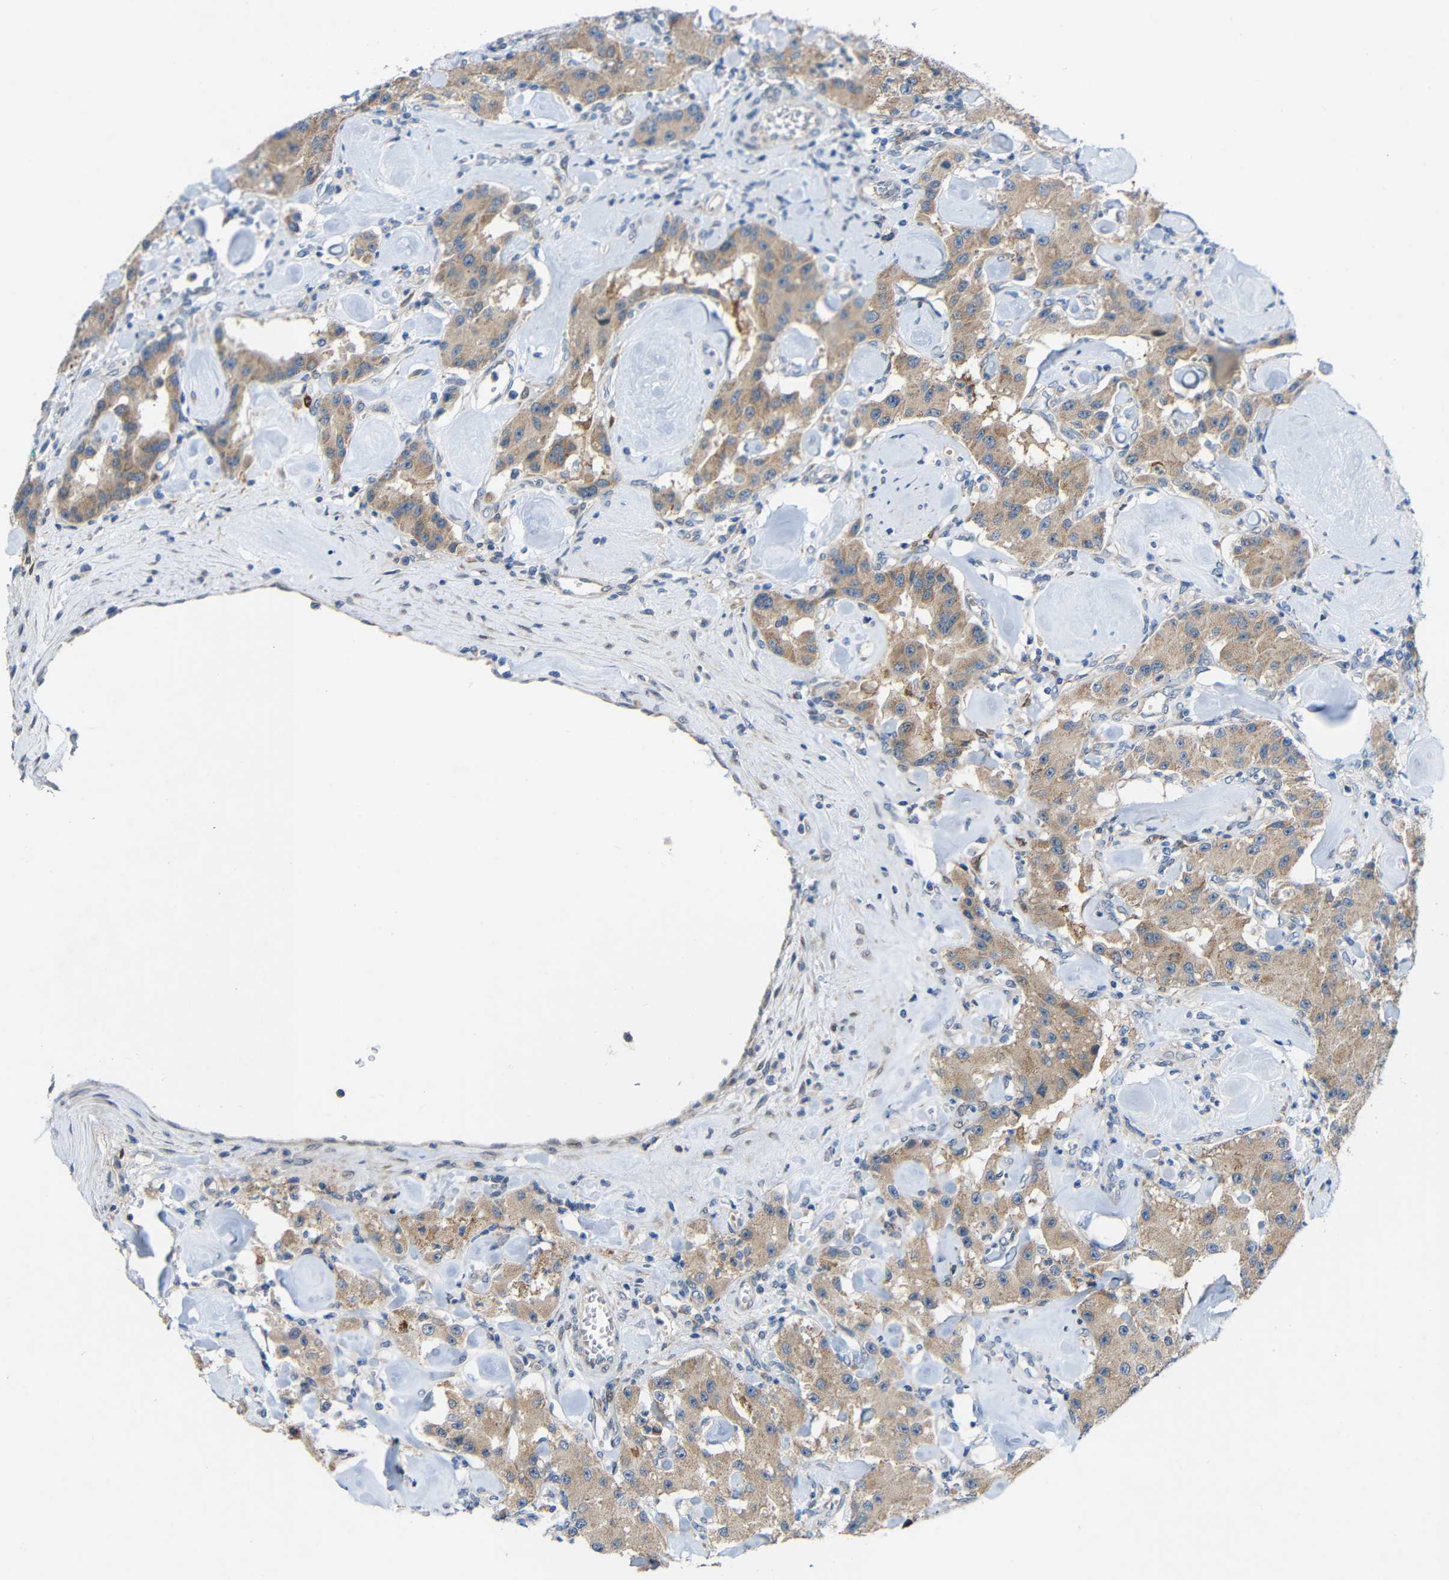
{"staining": {"intensity": "weak", "quantity": ">75%", "location": "cytoplasmic/membranous"}, "tissue": "carcinoid", "cell_type": "Tumor cells", "image_type": "cancer", "snomed": [{"axis": "morphology", "description": "Carcinoid, malignant, NOS"}, {"axis": "topography", "description": "Pancreas"}], "caption": "Weak cytoplasmic/membranous protein staining is identified in about >75% of tumor cells in carcinoid.", "gene": "TMEM25", "patient": {"sex": "male", "age": 41}}